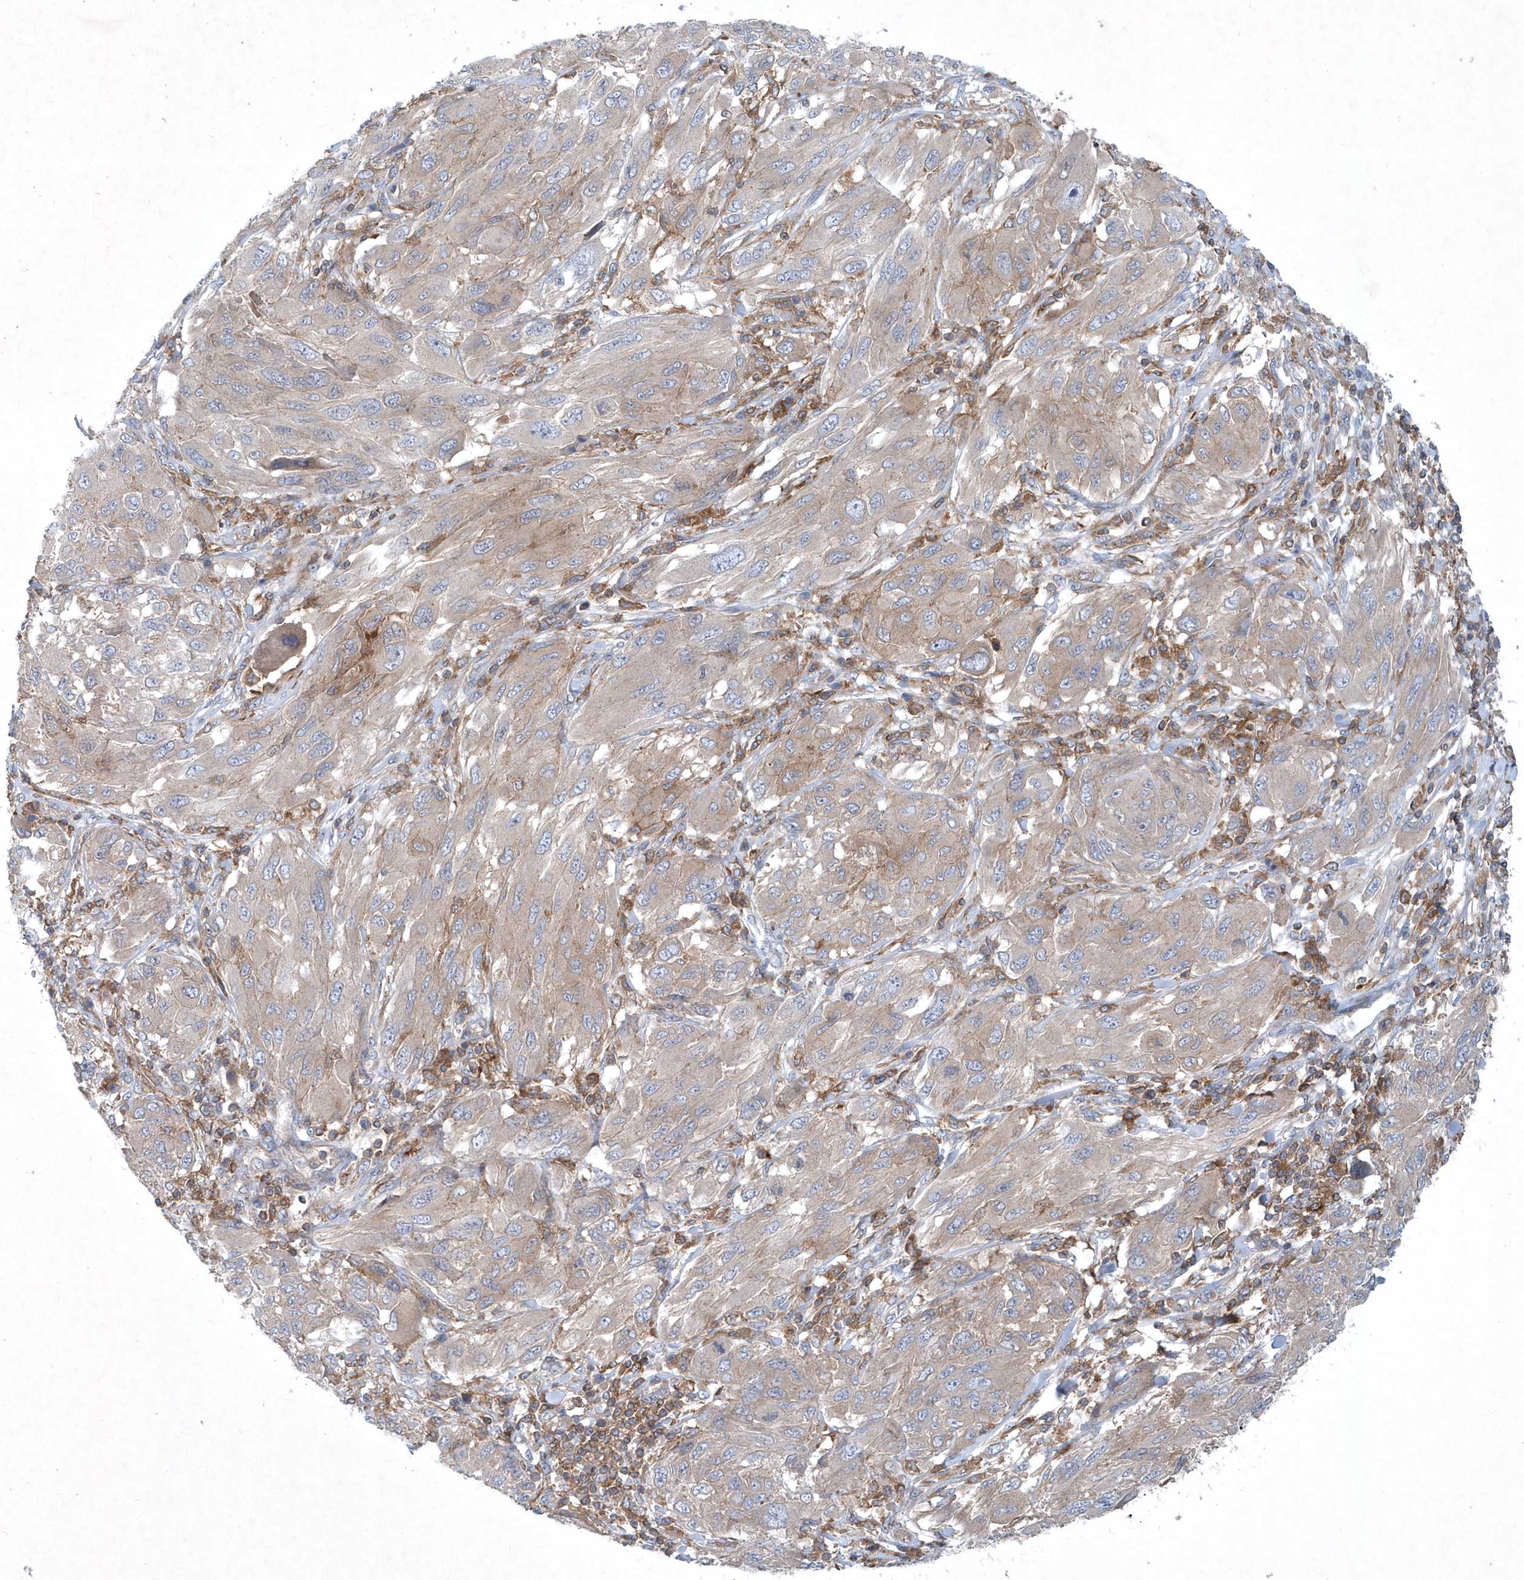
{"staining": {"intensity": "weak", "quantity": "25%-75%", "location": "cytoplasmic/membranous"}, "tissue": "melanoma", "cell_type": "Tumor cells", "image_type": "cancer", "snomed": [{"axis": "morphology", "description": "Malignant melanoma, NOS"}, {"axis": "topography", "description": "Skin"}], "caption": "Immunohistochemical staining of human melanoma demonstrates low levels of weak cytoplasmic/membranous staining in about 25%-75% of tumor cells. Using DAB (brown) and hematoxylin (blue) stains, captured at high magnification using brightfield microscopy.", "gene": "P2RY10", "patient": {"sex": "female", "age": 91}}